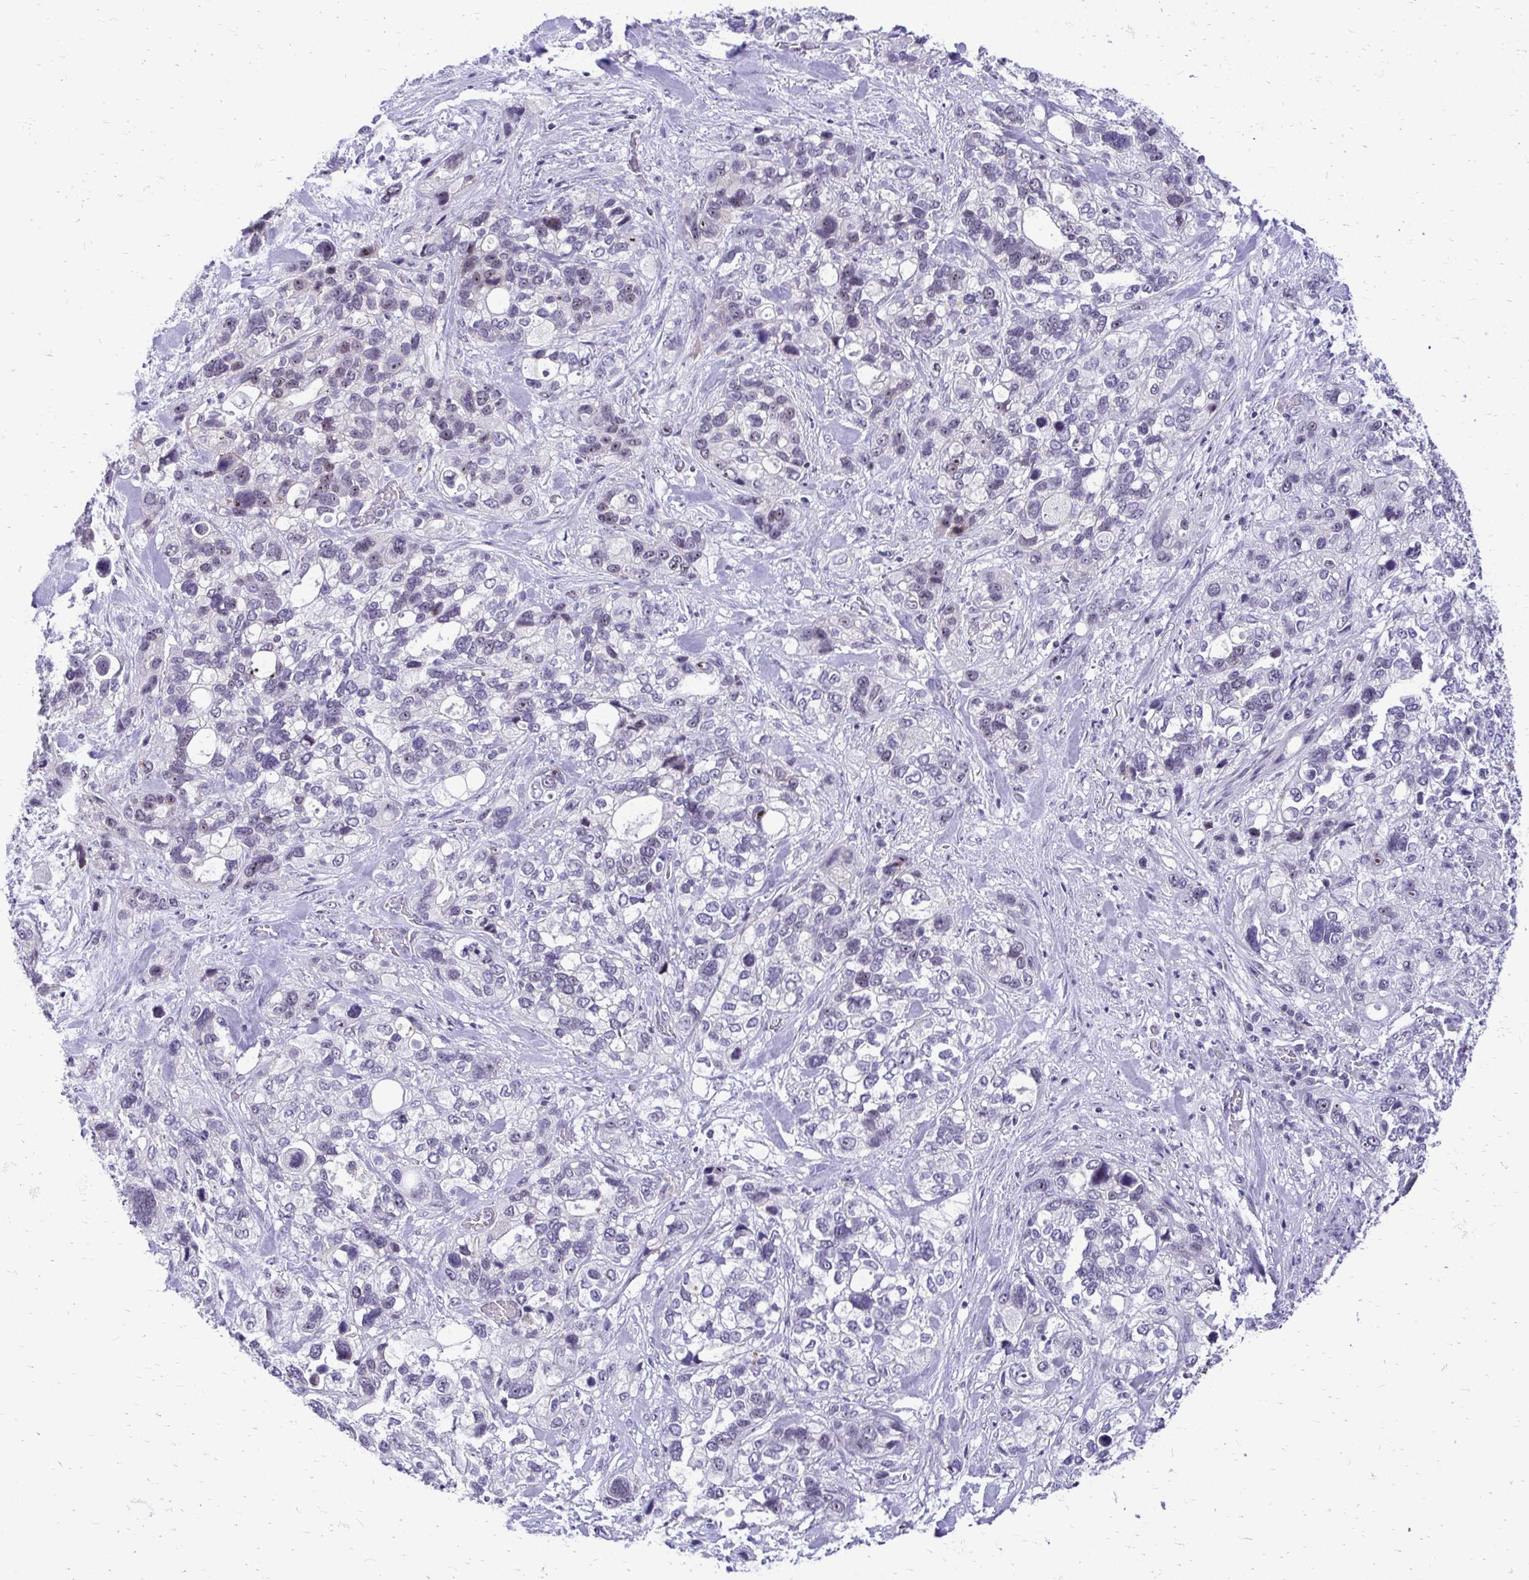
{"staining": {"intensity": "negative", "quantity": "none", "location": "none"}, "tissue": "stomach cancer", "cell_type": "Tumor cells", "image_type": "cancer", "snomed": [{"axis": "morphology", "description": "Adenocarcinoma, NOS"}, {"axis": "topography", "description": "Stomach, upper"}], "caption": "IHC photomicrograph of stomach cancer (adenocarcinoma) stained for a protein (brown), which shows no staining in tumor cells.", "gene": "NIFK", "patient": {"sex": "female", "age": 81}}